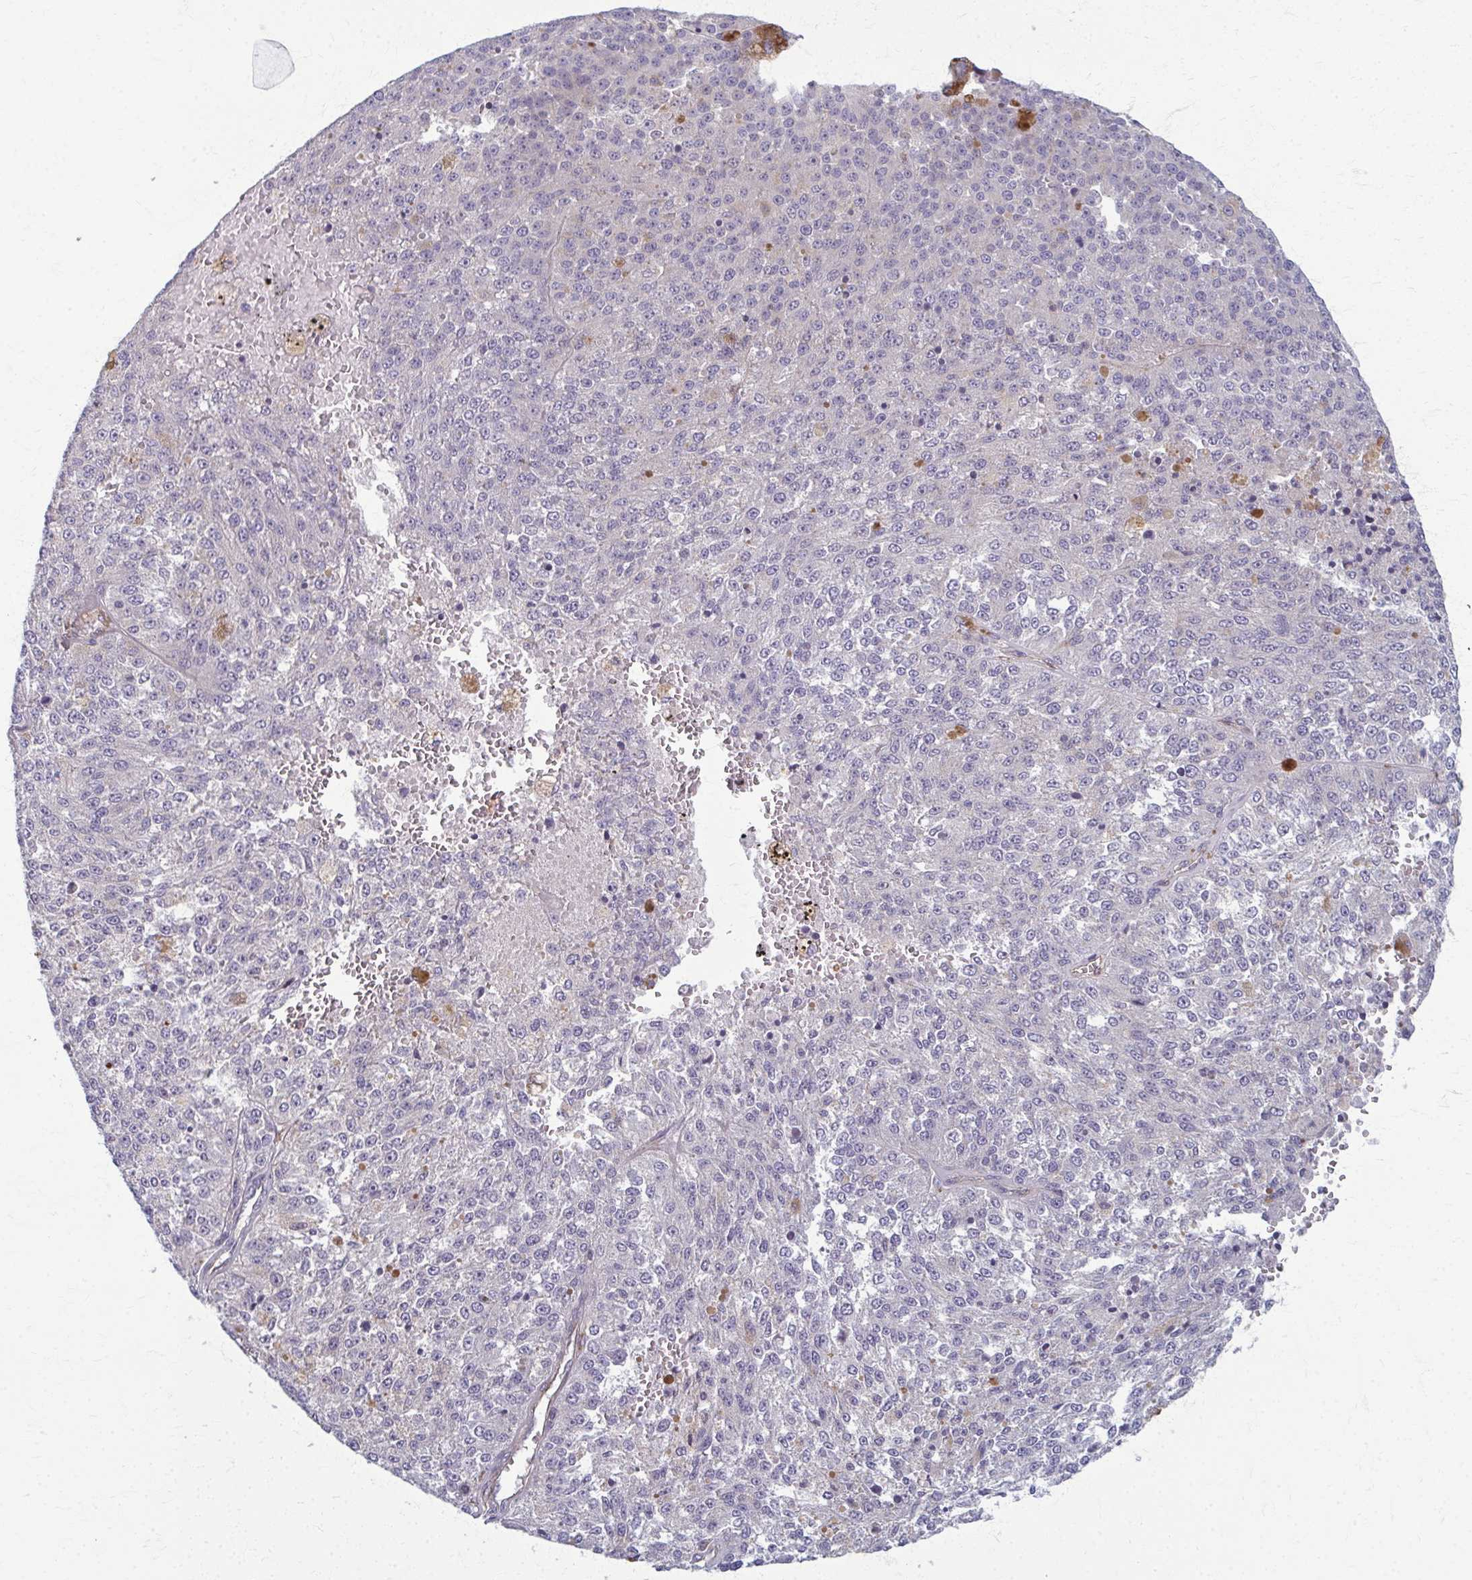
{"staining": {"intensity": "negative", "quantity": "none", "location": "none"}, "tissue": "melanoma", "cell_type": "Tumor cells", "image_type": "cancer", "snomed": [{"axis": "morphology", "description": "Malignant melanoma, Metastatic site"}, {"axis": "topography", "description": "Lymph node"}], "caption": "A micrograph of melanoma stained for a protein displays no brown staining in tumor cells. The staining was performed using DAB to visualize the protein expression in brown, while the nuclei were stained in blue with hematoxylin (Magnification: 20x).", "gene": "EID2B", "patient": {"sex": "female", "age": 64}}